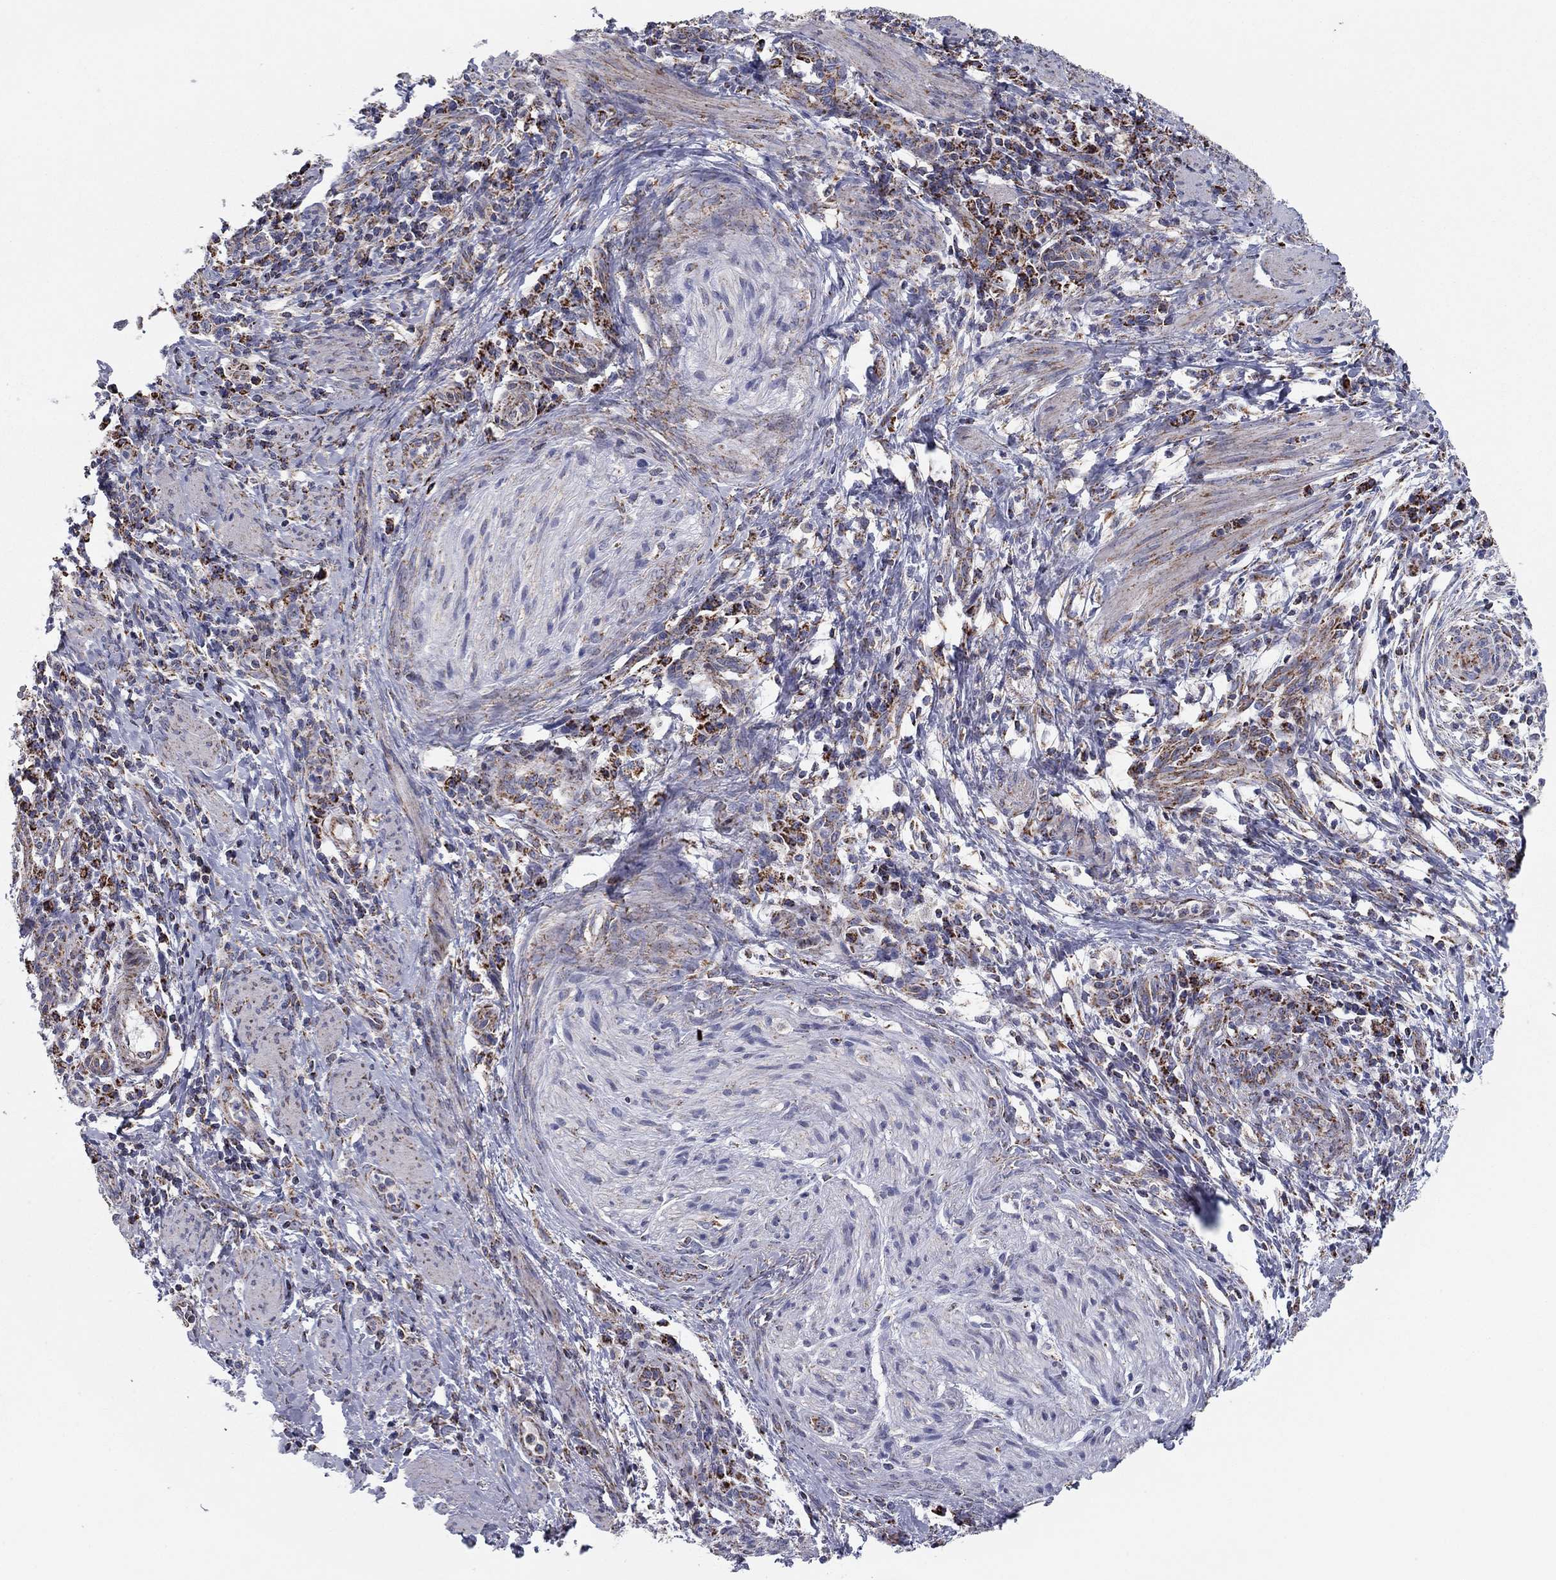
{"staining": {"intensity": "moderate", "quantity": "25%-75%", "location": "cytoplasmic/membranous"}, "tissue": "cervical cancer", "cell_type": "Tumor cells", "image_type": "cancer", "snomed": [{"axis": "morphology", "description": "Squamous cell carcinoma, NOS"}, {"axis": "topography", "description": "Cervix"}], "caption": "Immunohistochemistry image of neoplastic tissue: human cervical squamous cell carcinoma stained using IHC demonstrates medium levels of moderate protein expression localized specifically in the cytoplasmic/membranous of tumor cells, appearing as a cytoplasmic/membranous brown color.", "gene": "NDUFV1", "patient": {"sex": "female", "age": 26}}